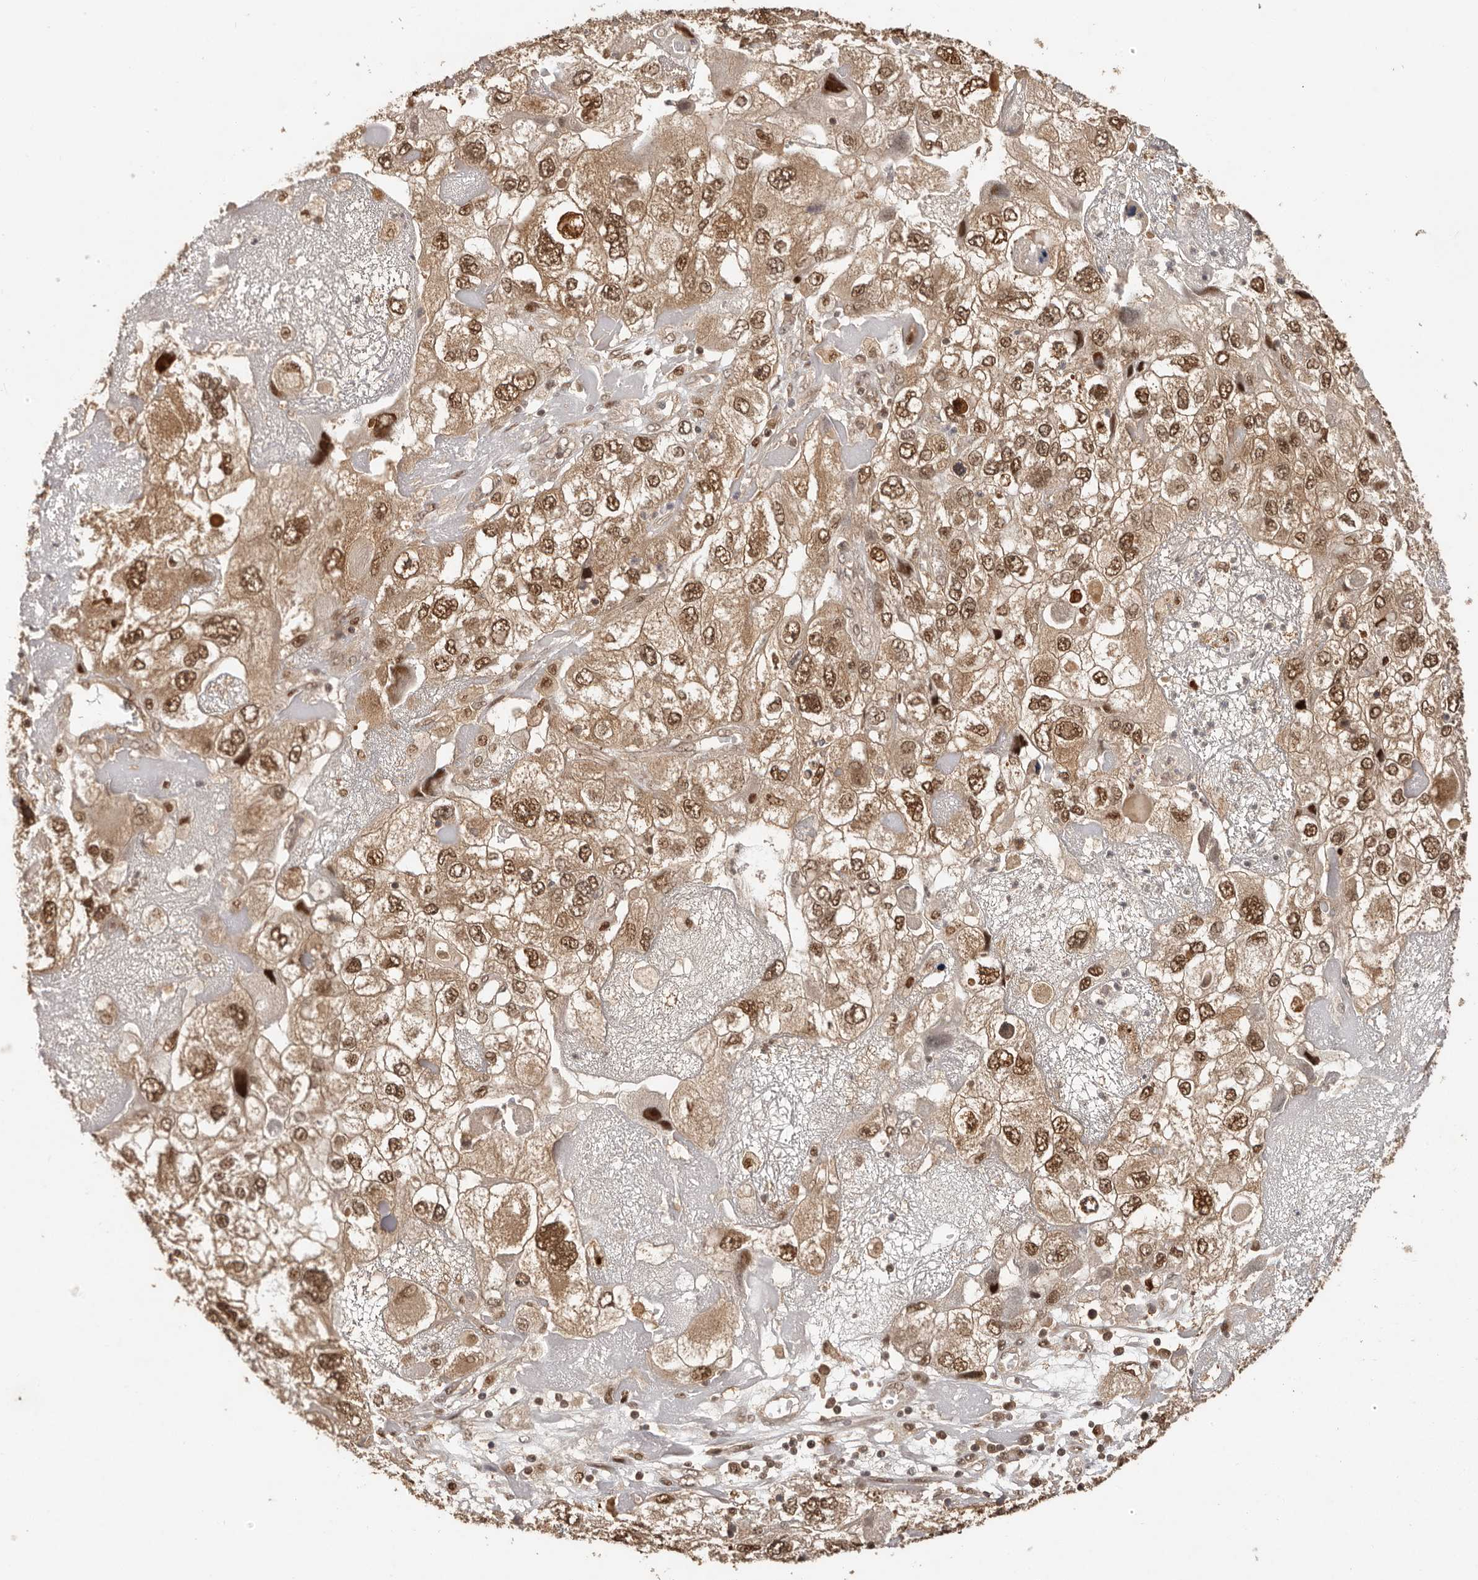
{"staining": {"intensity": "strong", "quantity": ">75%", "location": "cytoplasmic/membranous,nuclear"}, "tissue": "endometrial cancer", "cell_type": "Tumor cells", "image_type": "cancer", "snomed": [{"axis": "morphology", "description": "Adenocarcinoma, NOS"}, {"axis": "topography", "description": "Endometrium"}], "caption": "Immunohistochemical staining of endometrial cancer demonstrates high levels of strong cytoplasmic/membranous and nuclear positivity in approximately >75% of tumor cells.", "gene": "PSMA5", "patient": {"sex": "female", "age": 49}}